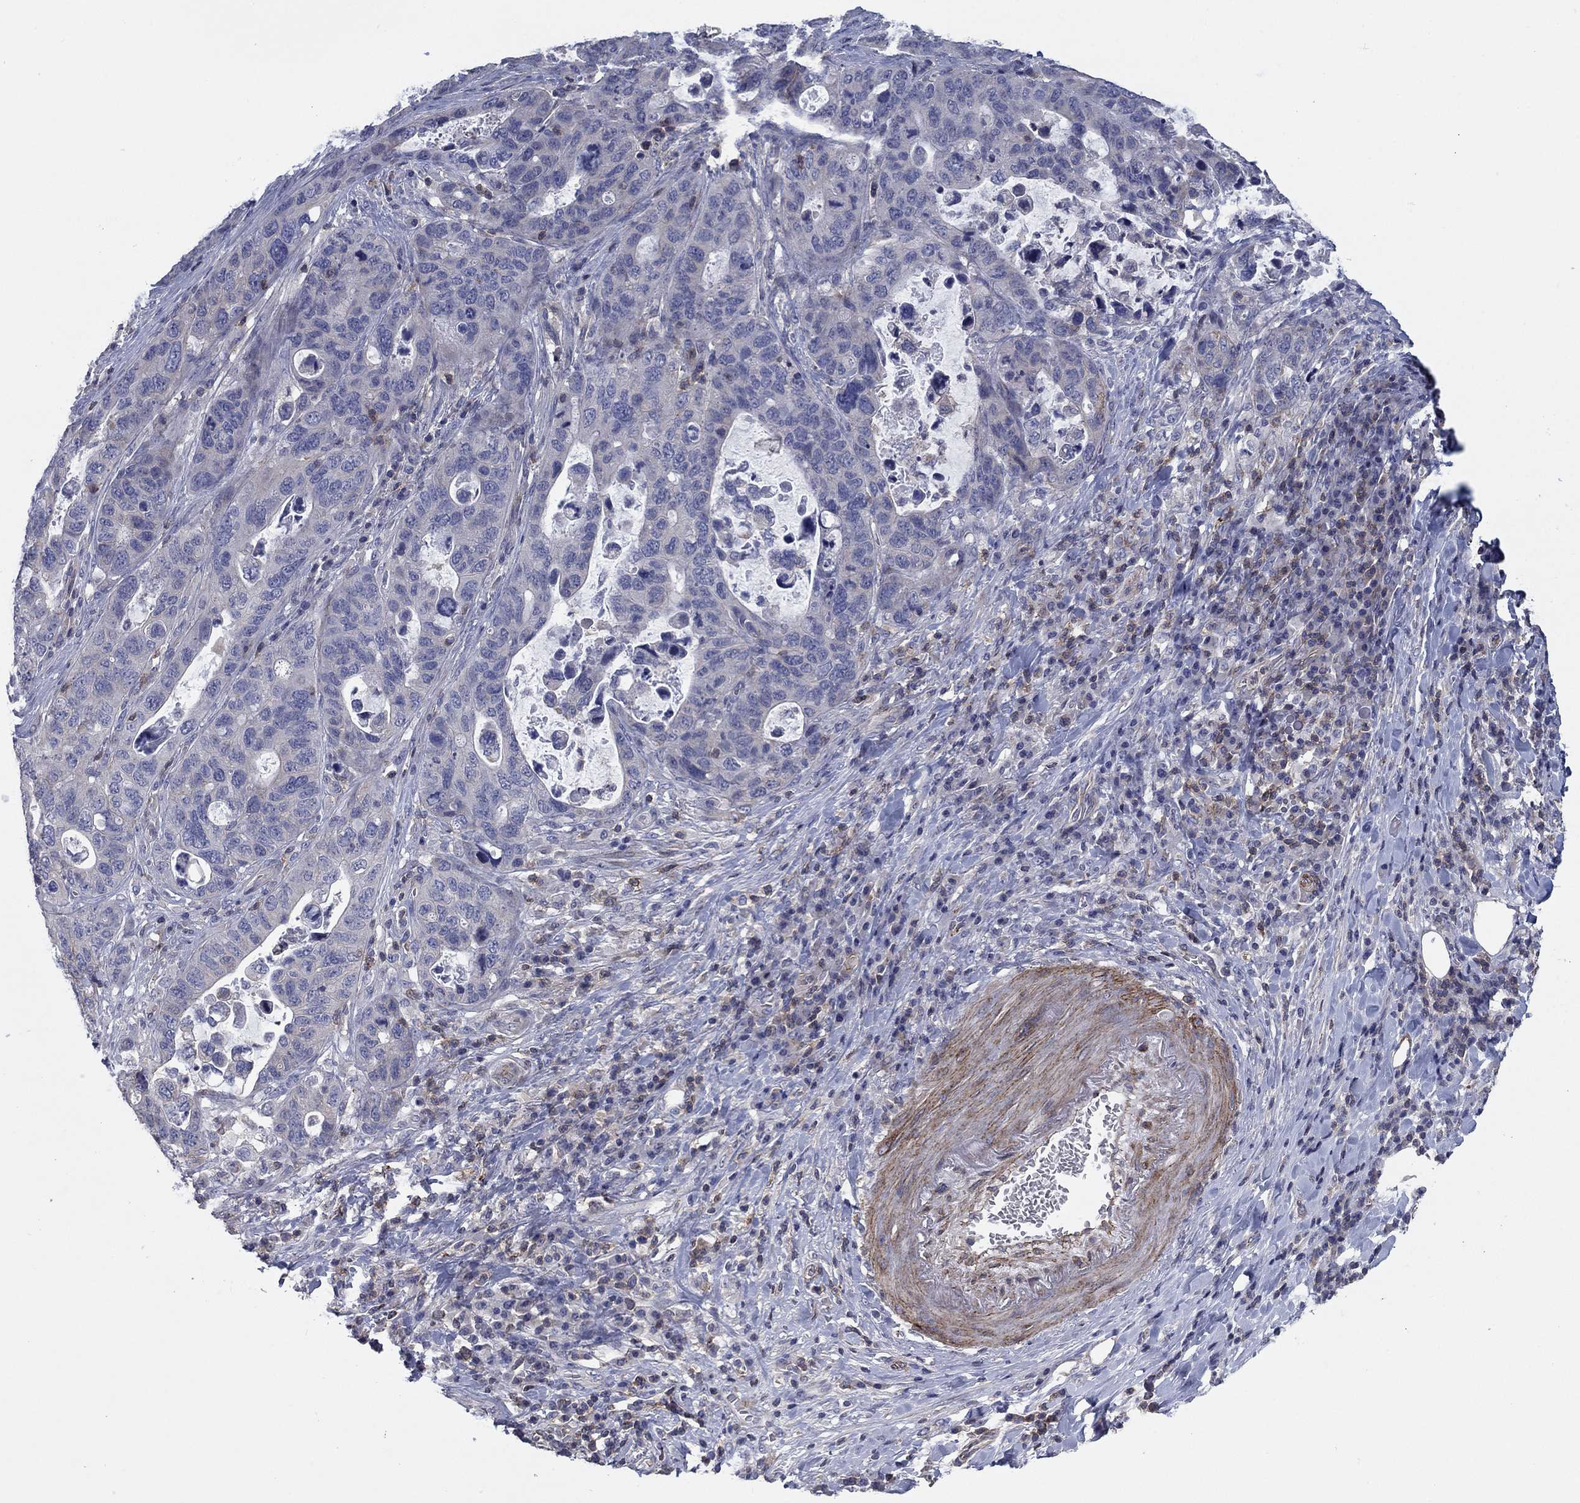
{"staining": {"intensity": "negative", "quantity": "none", "location": "none"}, "tissue": "stomach cancer", "cell_type": "Tumor cells", "image_type": "cancer", "snomed": [{"axis": "morphology", "description": "Adenocarcinoma, NOS"}, {"axis": "topography", "description": "Stomach"}], "caption": "Human stomach cancer stained for a protein using immunohistochemistry (IHC) exhibits no staining in tumor cells.", "gene": "PSD4", "patient": {"sex": "male", "age": 54}}